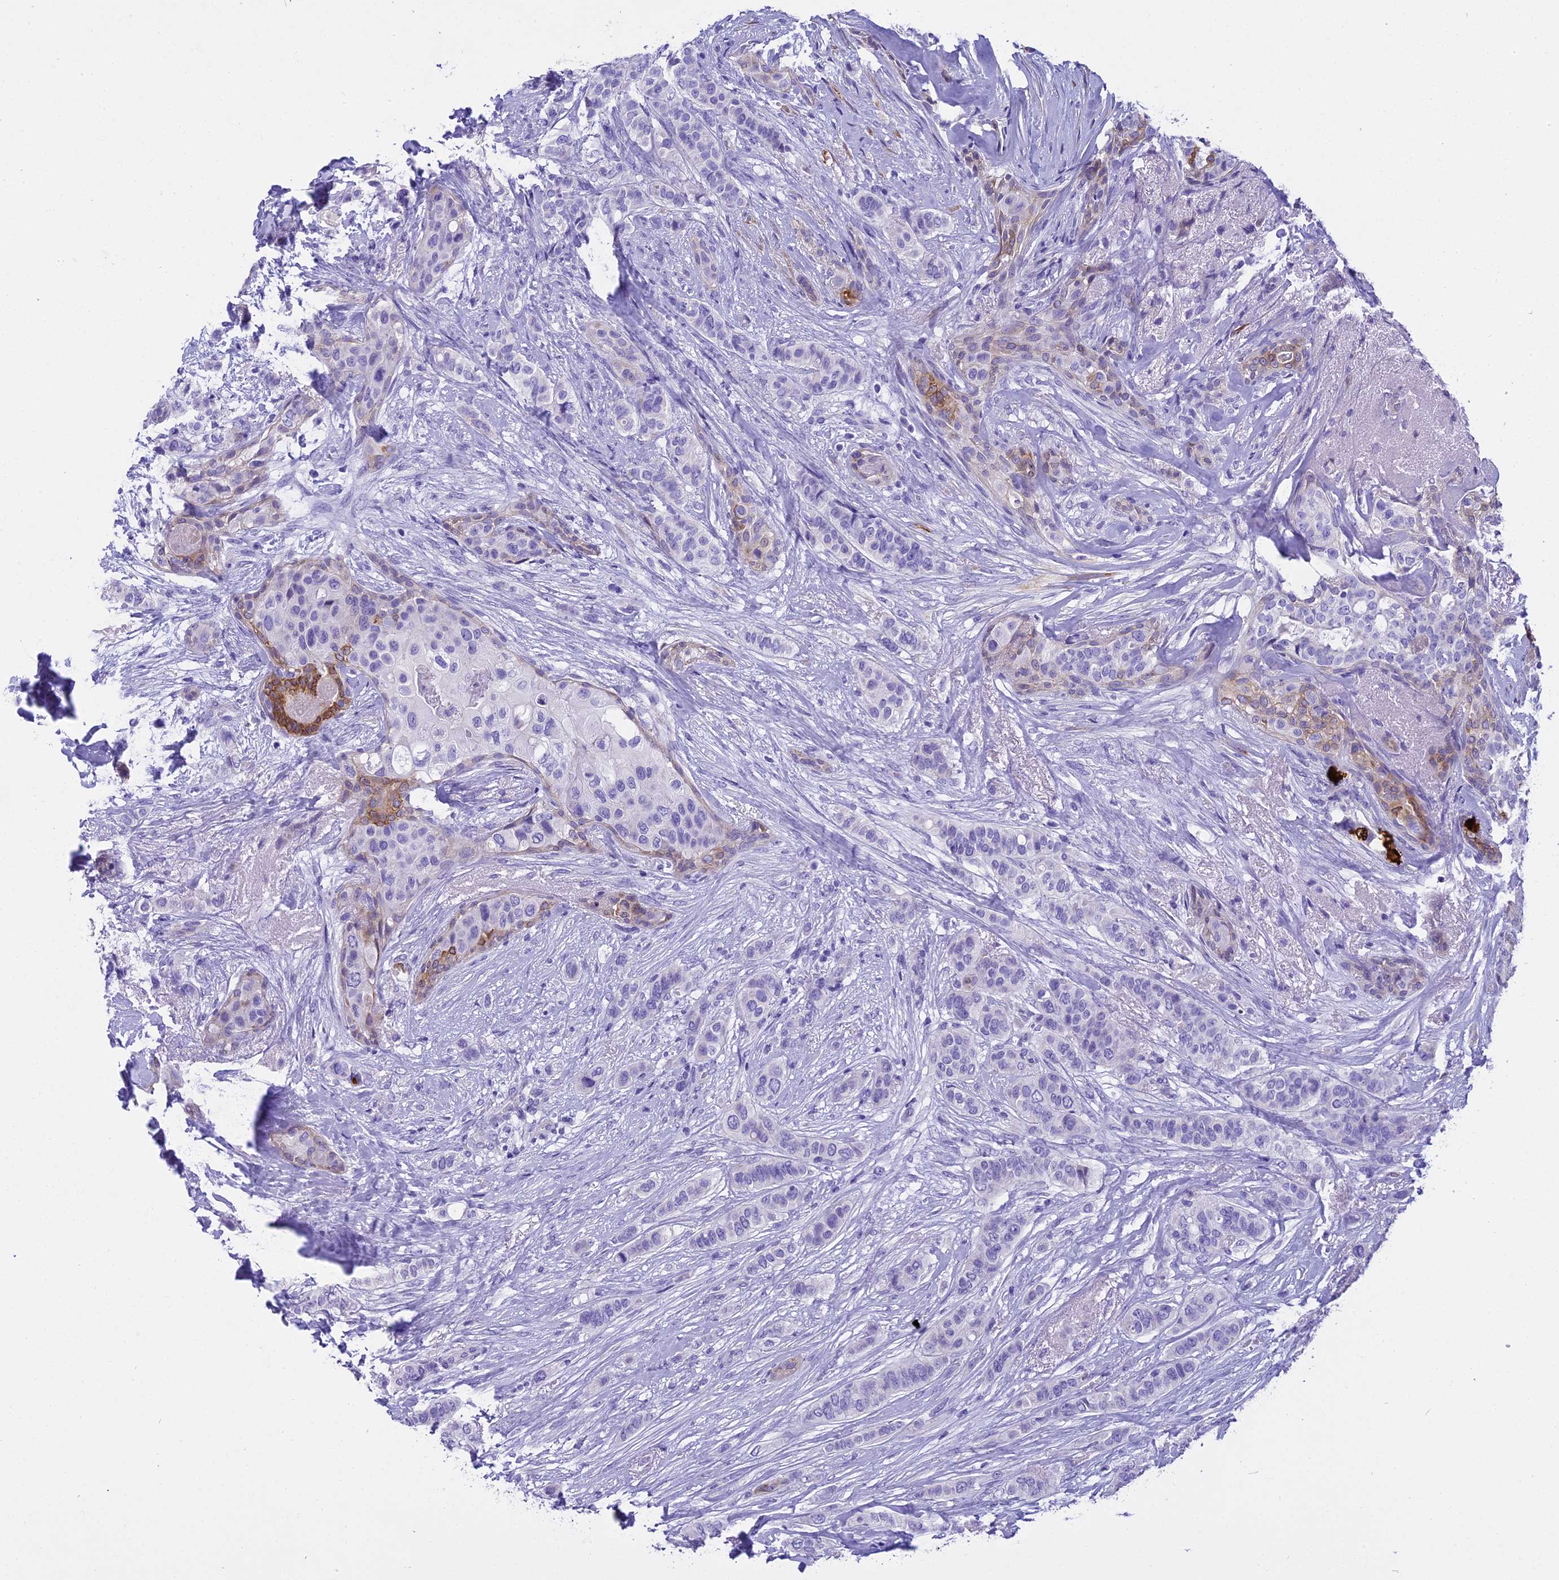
{"staining": {"intensity": "negative", "quantity": "none", "location": "none"}, "tissue": "breast cancer", "cell_type": "Tumor cells", "image_type": "cancer", "snomed": [{"axis": "morphology", "description": "Lobular carcinoma"}, {"axis": "topography", "description": "Breast"}], "caption": "This is an IHC histopathology image of breast lobular carcinoma. There is no positivity in tumor cells.", "gene": "KCTD14", "patient": {"sex": "female", "age": 51}}